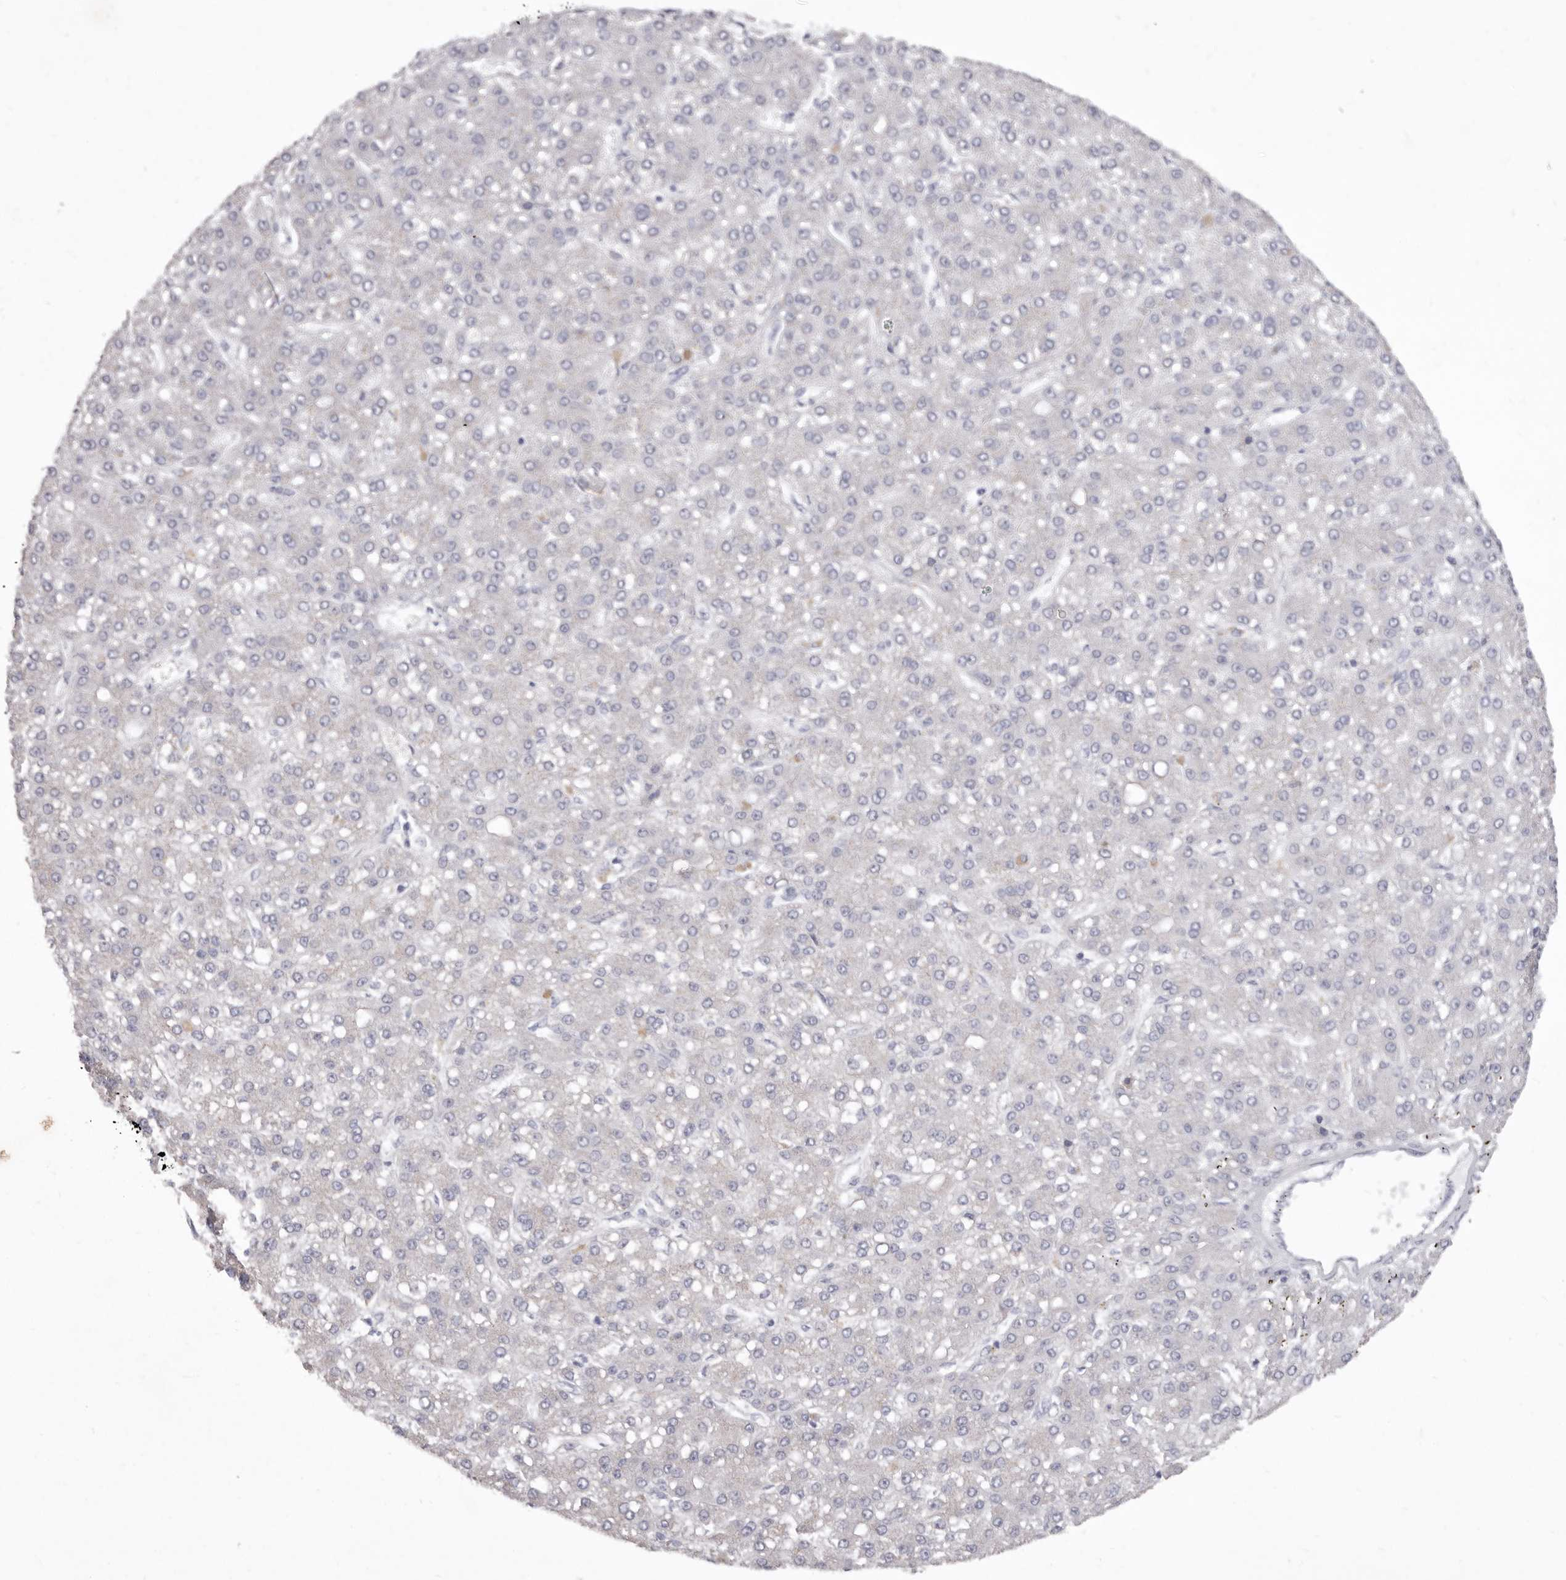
{"staining": {"intensity": "negative", "quantity": "none", "location": "none"}, "tissue": "liver cancer", "cell_type": "Tumor cells", "image_type": "cancer", "snomed": [{"axis": "morphology", "description": "Carcinoma, Hepatocellular, NOS"}, {"axis": "topography", "description": "Liver"}], "caption": "IHC photomicrograph of neoplastic tissue: liver cancer stained with DAB reveals no significant protein positivity in tumor cells.", "gene": "P2RX6", "patient": {"sex": "male", "age": 67}}